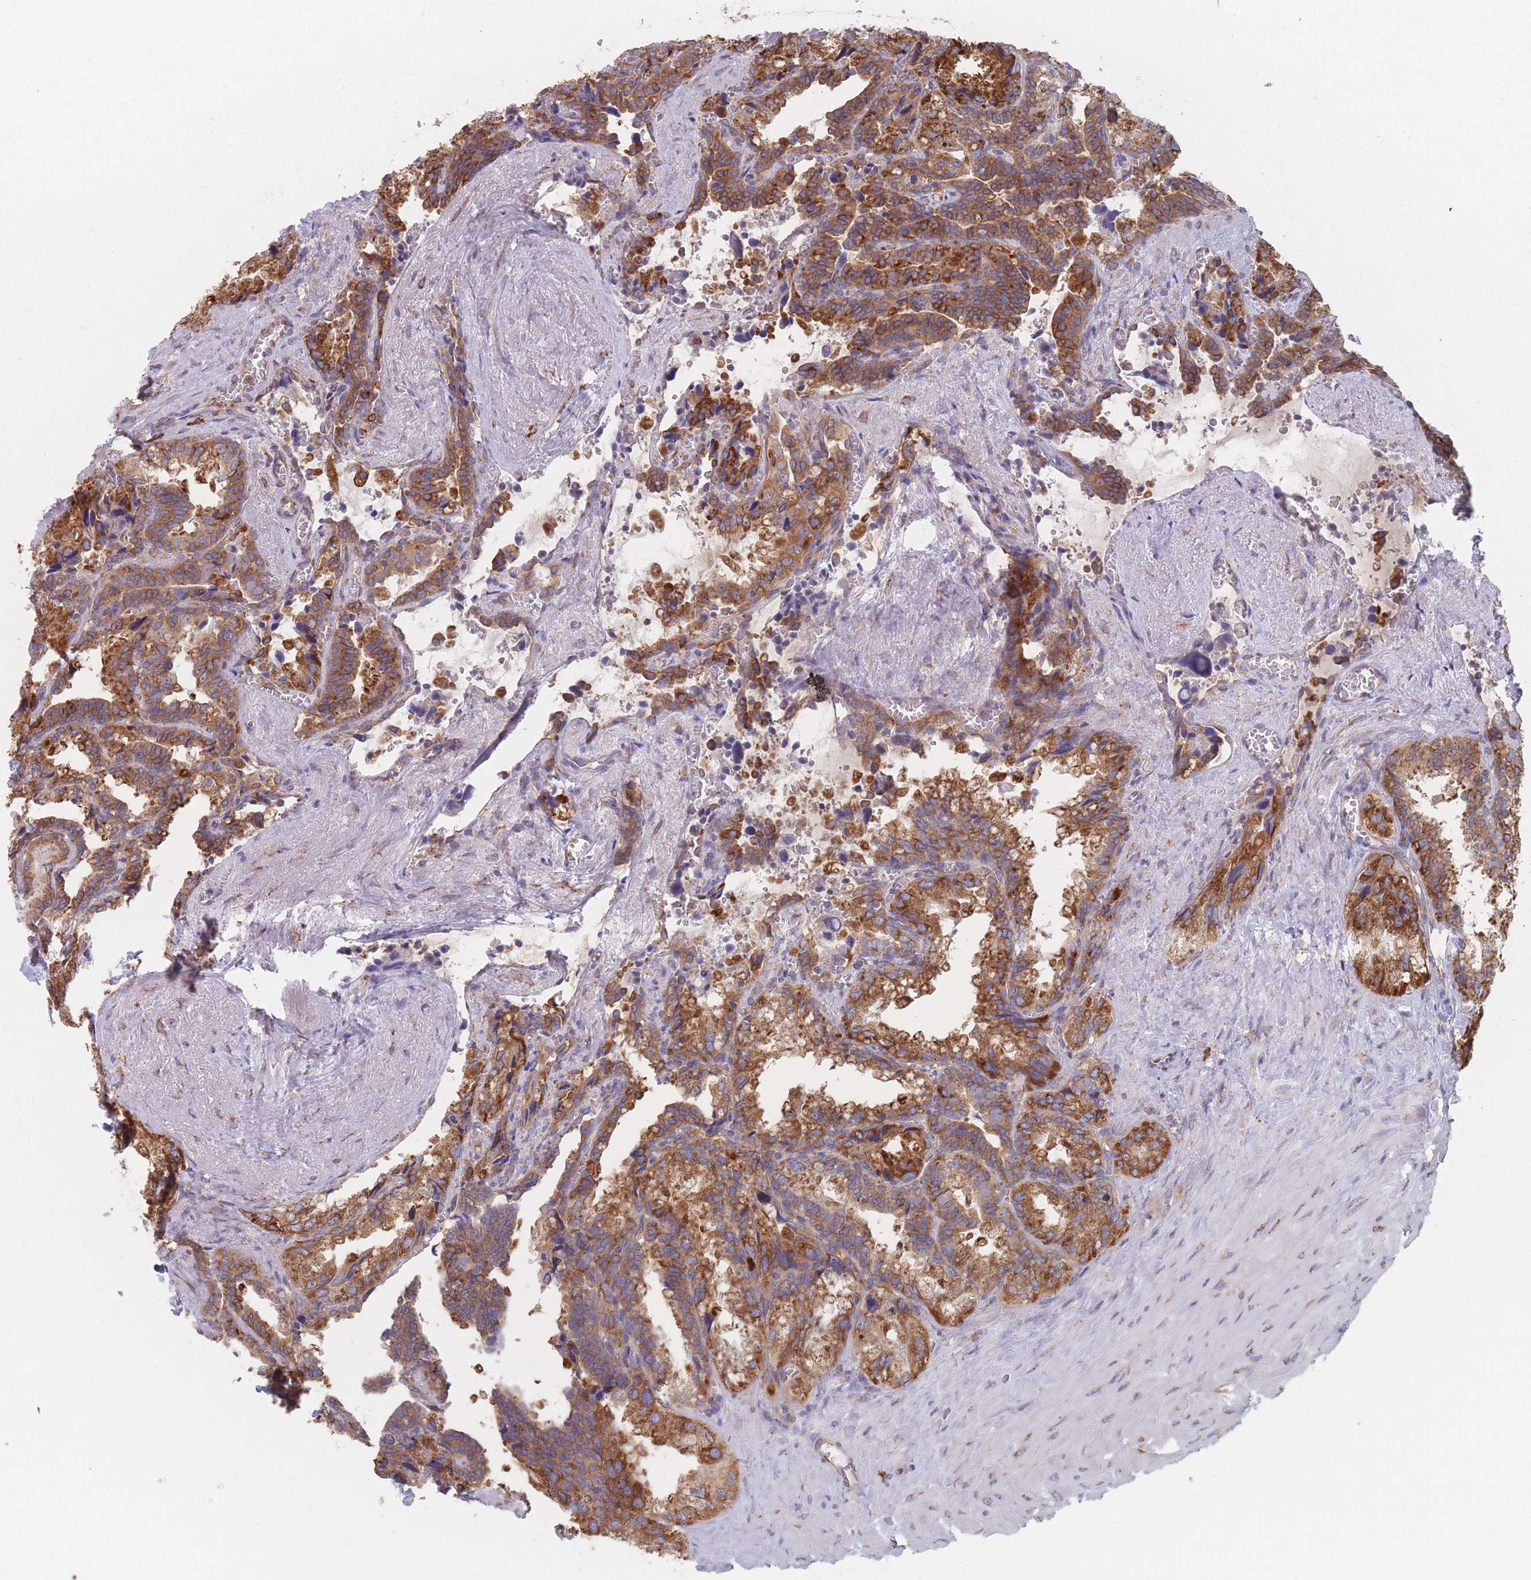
{"staining": {"intensity": "strong", "quantity": ">75%", "location": "cytoplasmic/membranous"}, "tissue": "seminal vesicle", "cell_type": "Glandular cells", "image_type": "normal", "snomed": [{"axis": "morphology", "description": "Normal tissue, NOS"}, {"axis": "topography", "description": "Seminal veicle"}], "caption": "IHC of unremarkable human seminal vesicle displays high levels of strong cytoplasmic/membranous staining in about >75% of glandular cells. The staining was performed using DAB, with brown indicating positive protein expression. Nuclei are stained blue with hematoxylin.", "gene": "EEF1B2", "patient": {"sex": "male", "age": 68}}